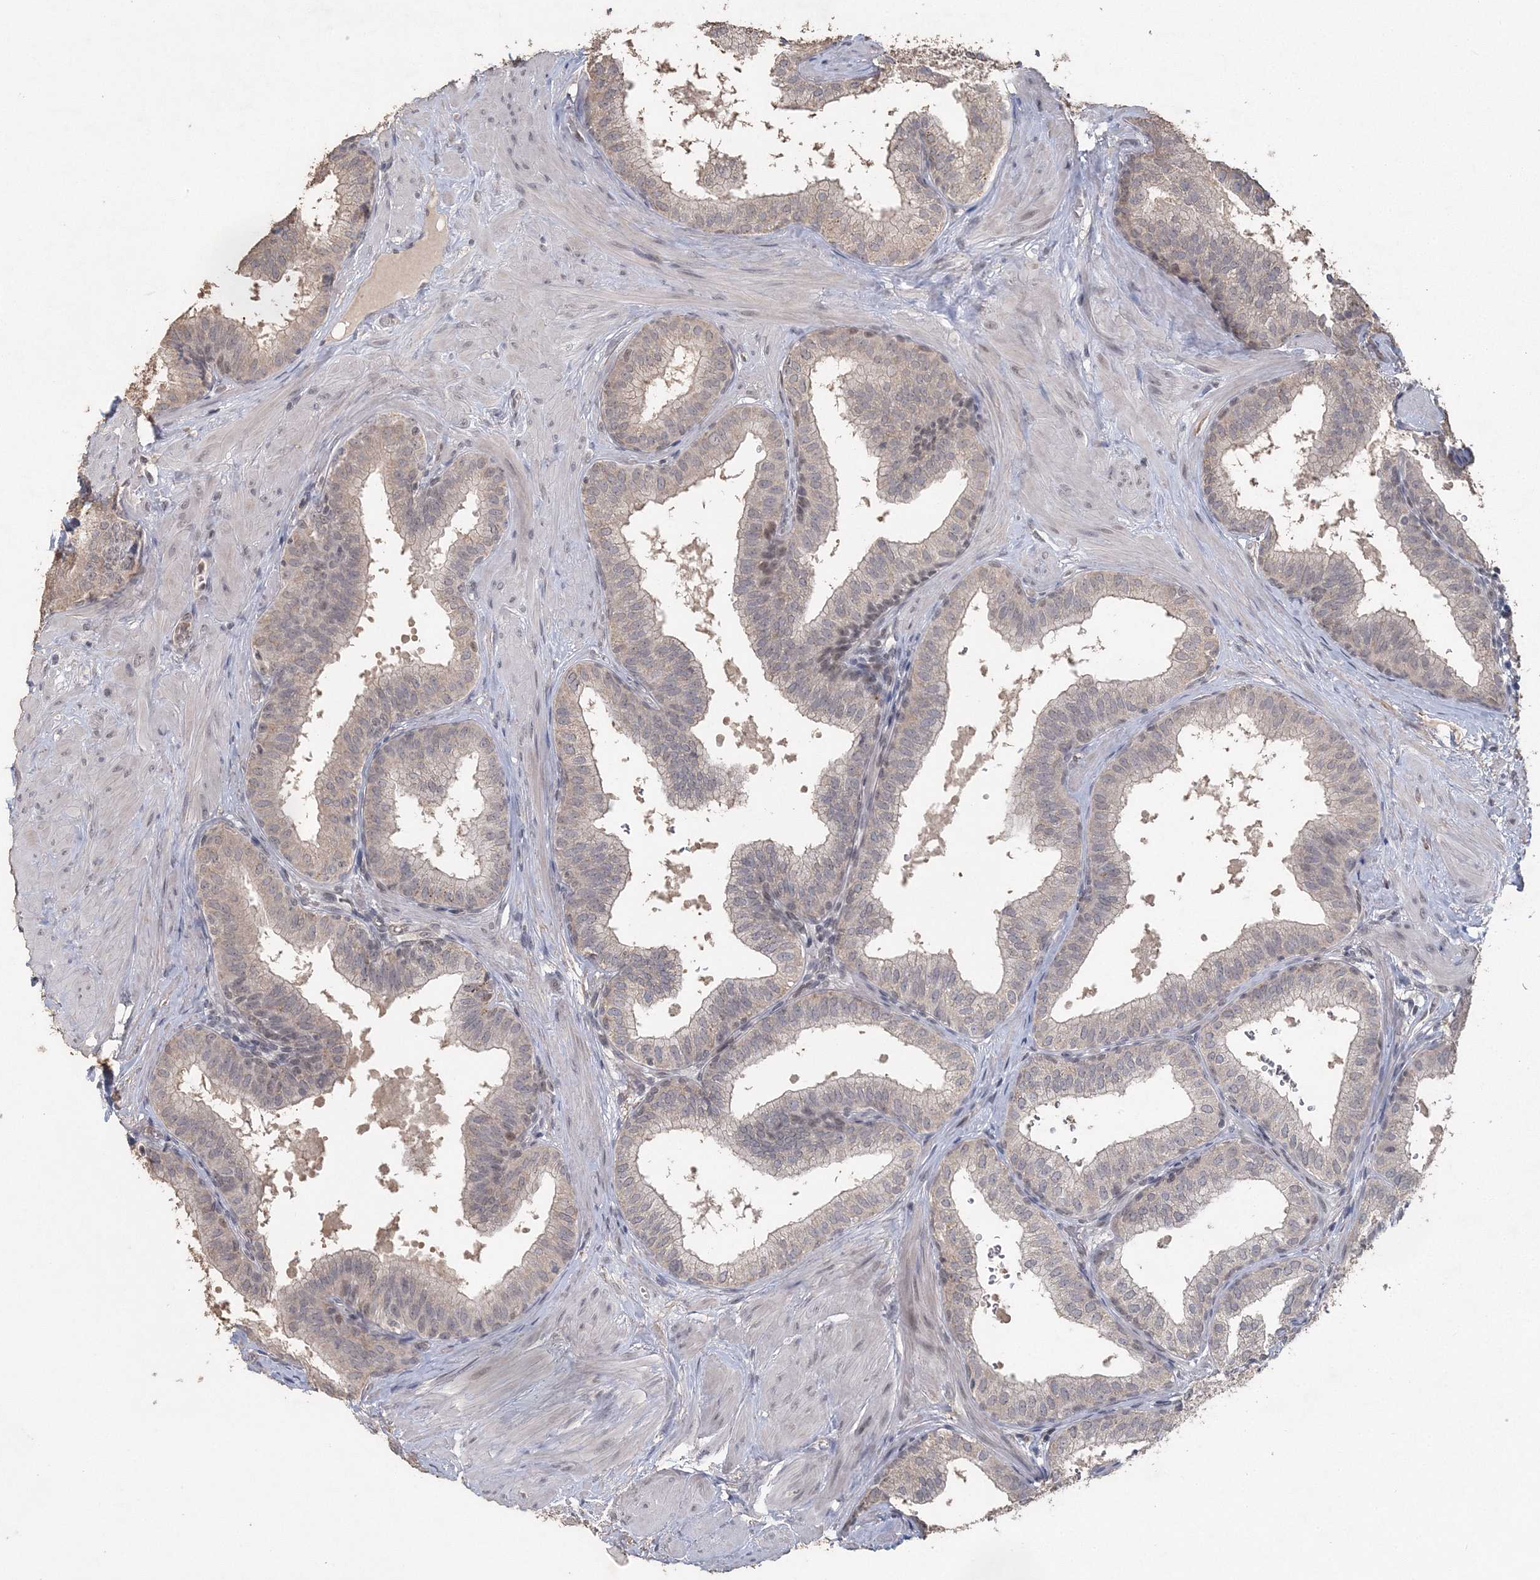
{"staining": {"intensity": "moderate", "quantity": "<25%", "location": "cytoplasmic/membranous"}, "tissue": "prostate", "cell_type": "Glandular cells", "image_type": "normal", "snomed": [{"axis": "morphology", "description": "Normal tissue, NOS"}, {"axis": "topography", "description": "Prostate"}], "caption": "This micrograph exhibits immunohistochemistry (IHC) staining of unremarkable prostate, with low moderate cytoplasmic/membranous staining in about <25% of glandular cells.", "gene": "UIMC1", "patient": {"sex": "male", "age": 60}}